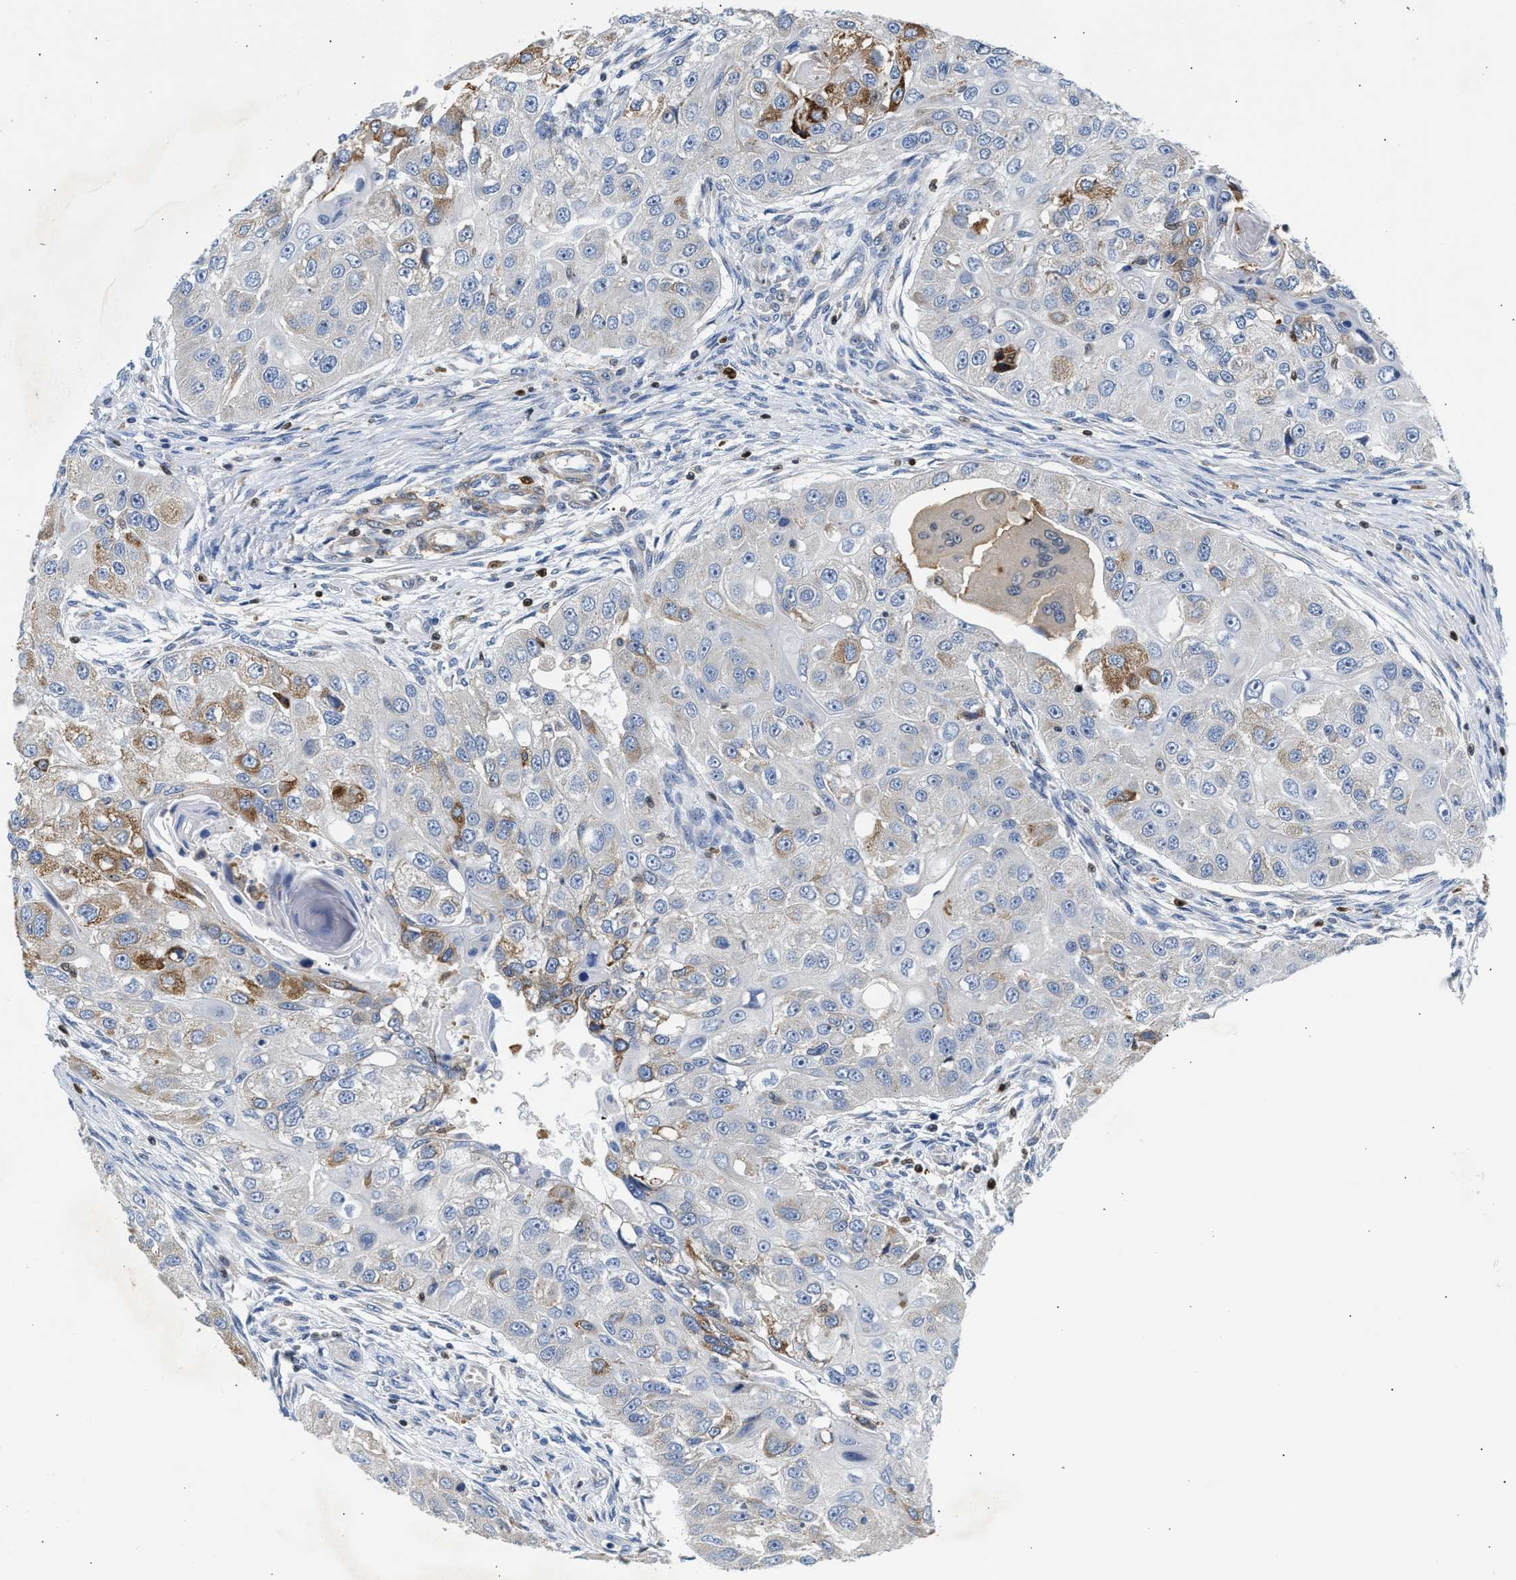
{"staining": {"intensity": "moderate", "quantity": "<25%", "location": "cytoplasmic/membranous"}, "tissue": "head and neck cancer", "cell_type": "Tumor cells", "image_type": "cancer", "snomed": [{"axis": "morphology", "description": "Normal tissue, NOS"}, {"axis": "morphology", "description": "Squamous cell carcinoma, NOS"}, {"axis": "topography", "description": "Skeletal muscle"}, {"axis": "topography", "description": "Head-Neck"}], "caption": "Protein staining by immunohistochemistry (IHC) demonstrates moderate cytoplasmic/membranous positivity in about <25% of tumor cells in head and neck cancer.", "gene": "SLIT2", "patient": {"sex": "male", "age": 51}}